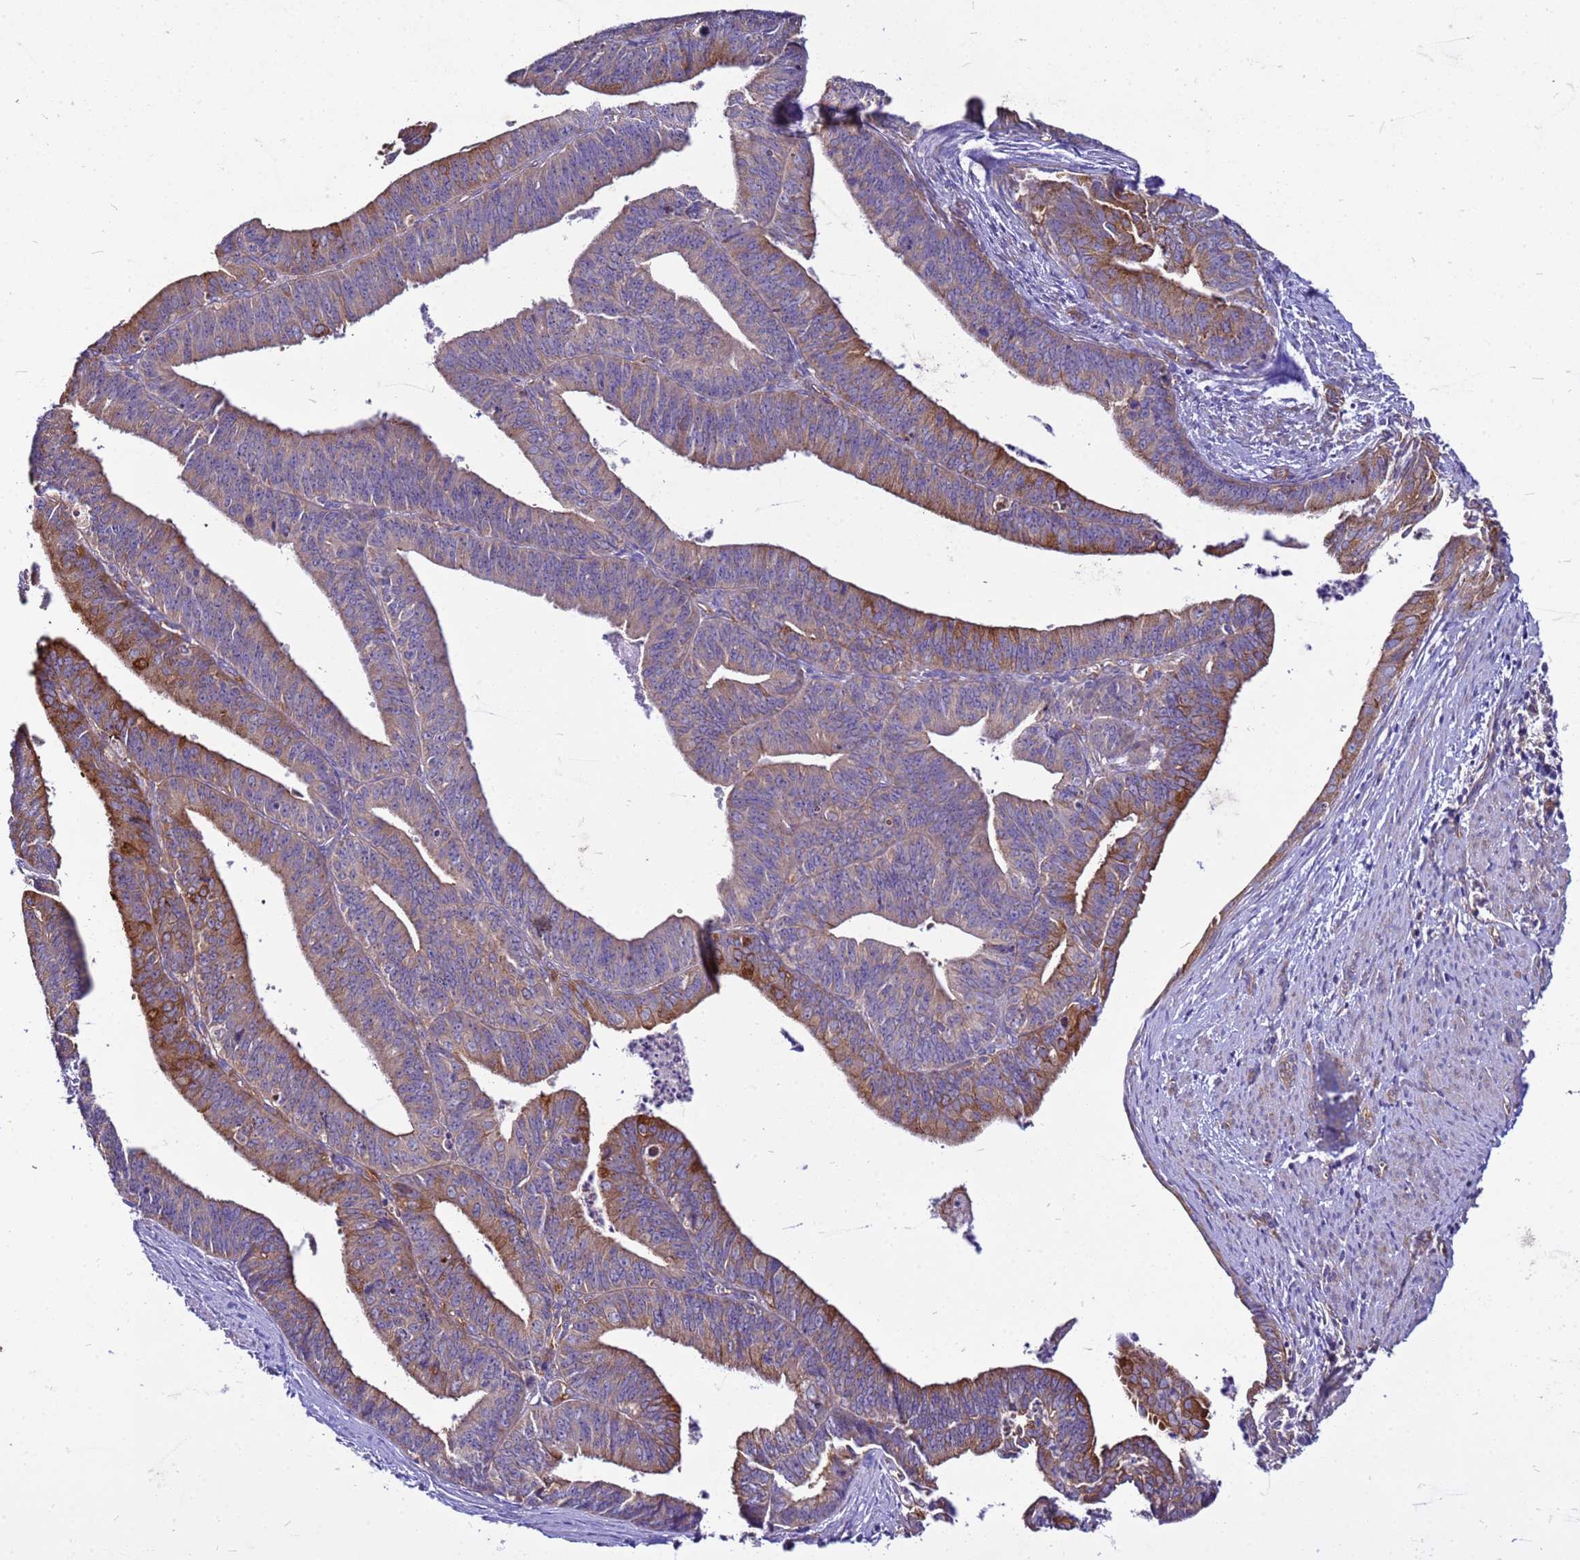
{"staining": {"intensity": "moderate", "quantity": "25%-75%", "location": "cytoplasmic/membranous"}, "tissue": "endometrial cancer", "cell_type": "Tumor cells", "image_type": "cancer", "snomed": [{"axis": "morphology", "description": "Adenocarcinoma, NOS"}, {"axis": "topography", "description": "Endometrium"}], "caption": "A brown stain highlights moderate cytoplasmic/membranous staining of a protein in adenocarcinoma (endometrial) tumor cells.", "gene": "PKD1", "patient": {"sex": "female", "age": 73}}